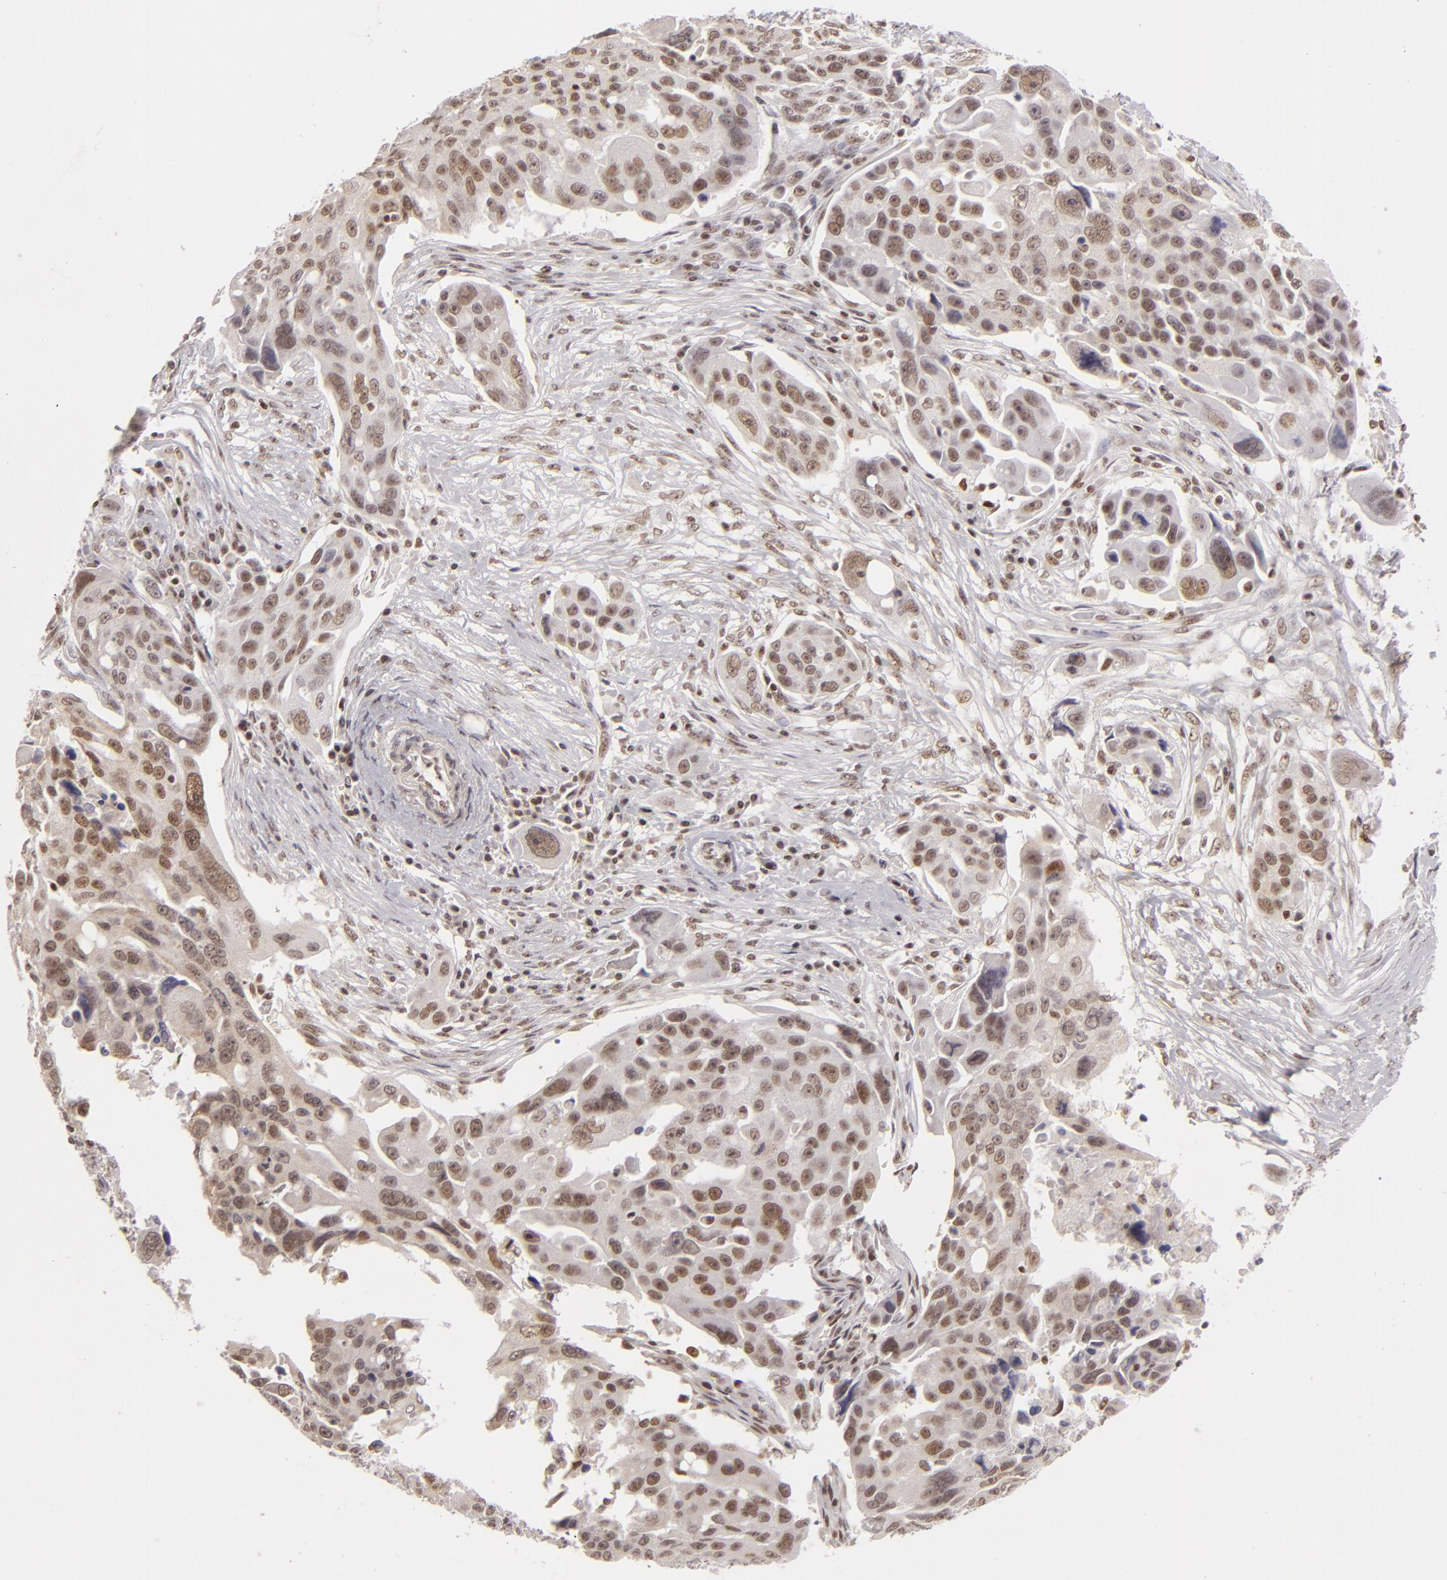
{"staining": {"intensity": "moderate", "quantity": ">75%", "location": "nuclear"}, "tissue": "ovarian cancer", "cell_type": "Tumor cells", "image_type": "cancer", "snomed": [{"axis": "morphology", "description": "Carcinoma, endometroid"}, {"axis": "topography", "description": "Ovary"}], "caption": "A brown stain labels moderate nuclear positivity of a protein in ovarian cancer (endometroid carcinoma) tumor cells. The staining was performed using DAB (3,3'-diaminobenzidine) to visualize the protein expression in brown, while the nuclei were stained in blue with hematoxylin (Magnification: 20x).", "gene": "DAXX", "patient": {"sex": "female", "age": 75}}